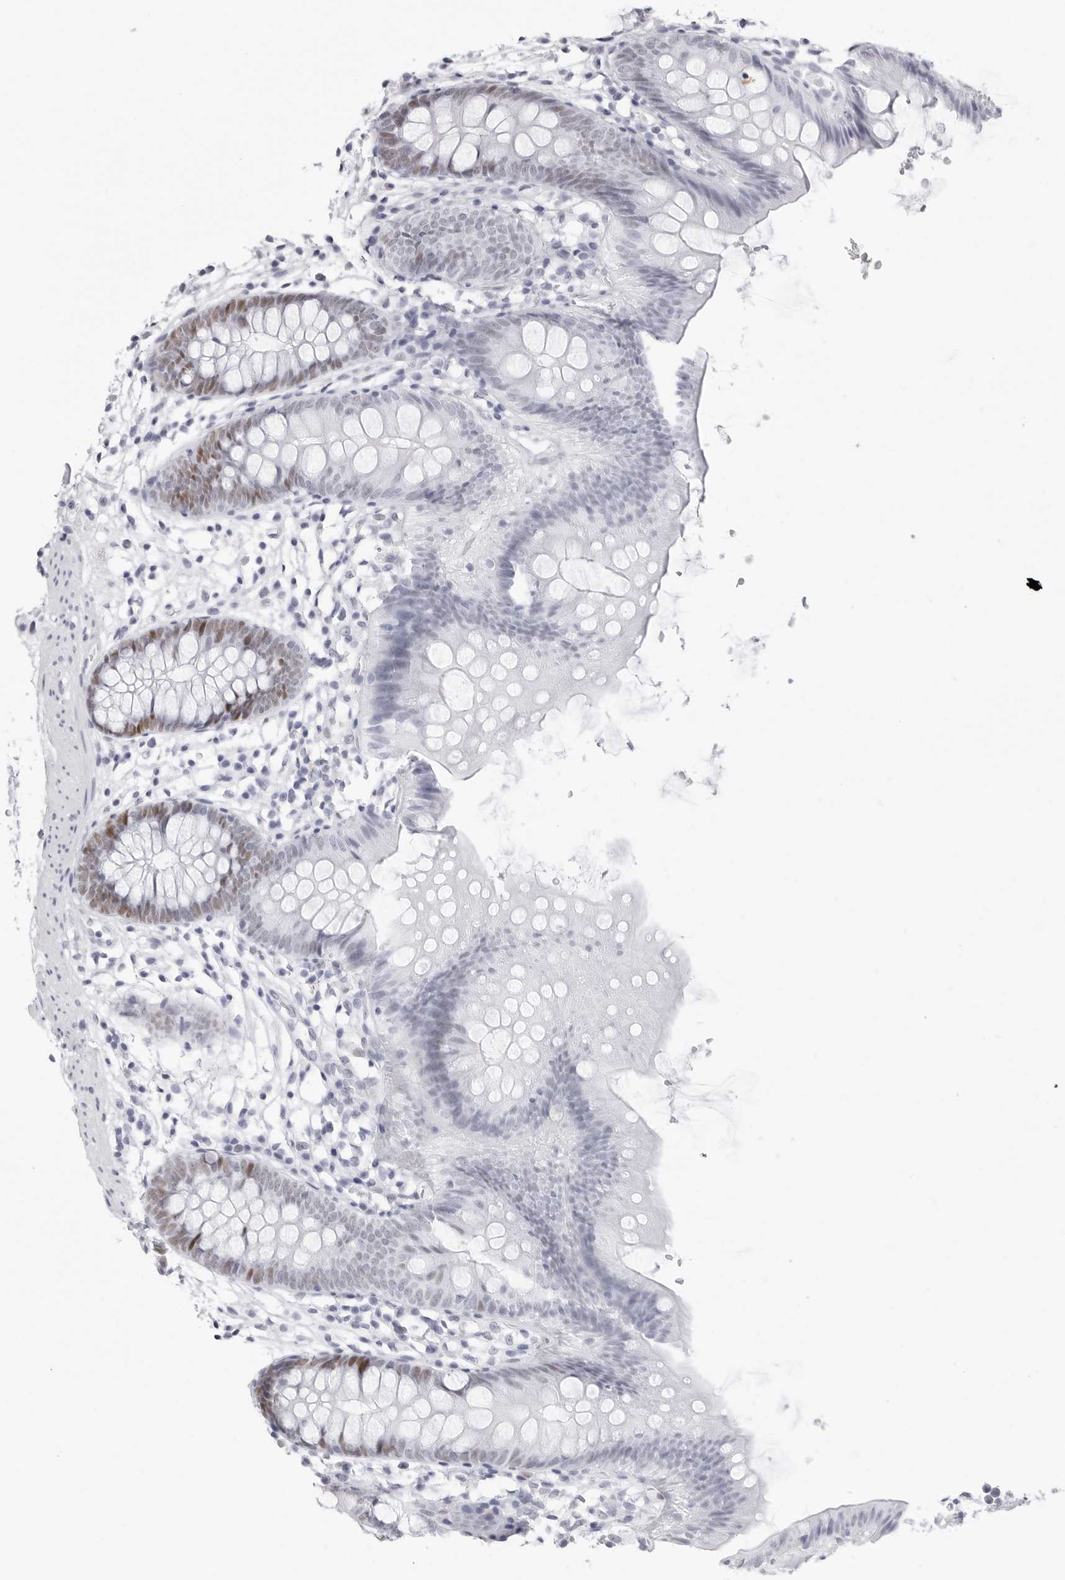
{"staining": {"intensity": "negative", "quantity": "none", "location": "none"}, "tissue": "colon", "cell_type": "Endothelial cells", "image_type": "normal", "snomed": [{"axis": "morphology", "description": "Normal tissue, NOS"}, {"axis": "topography", "description": "Colon"}], "caption": "DAB immunohistochemical staining of unremarkable human colon exhibits no significant positivity in endothelial cells.", "gene": "NASP", "patient": {"sex": "male", "age": 56}}